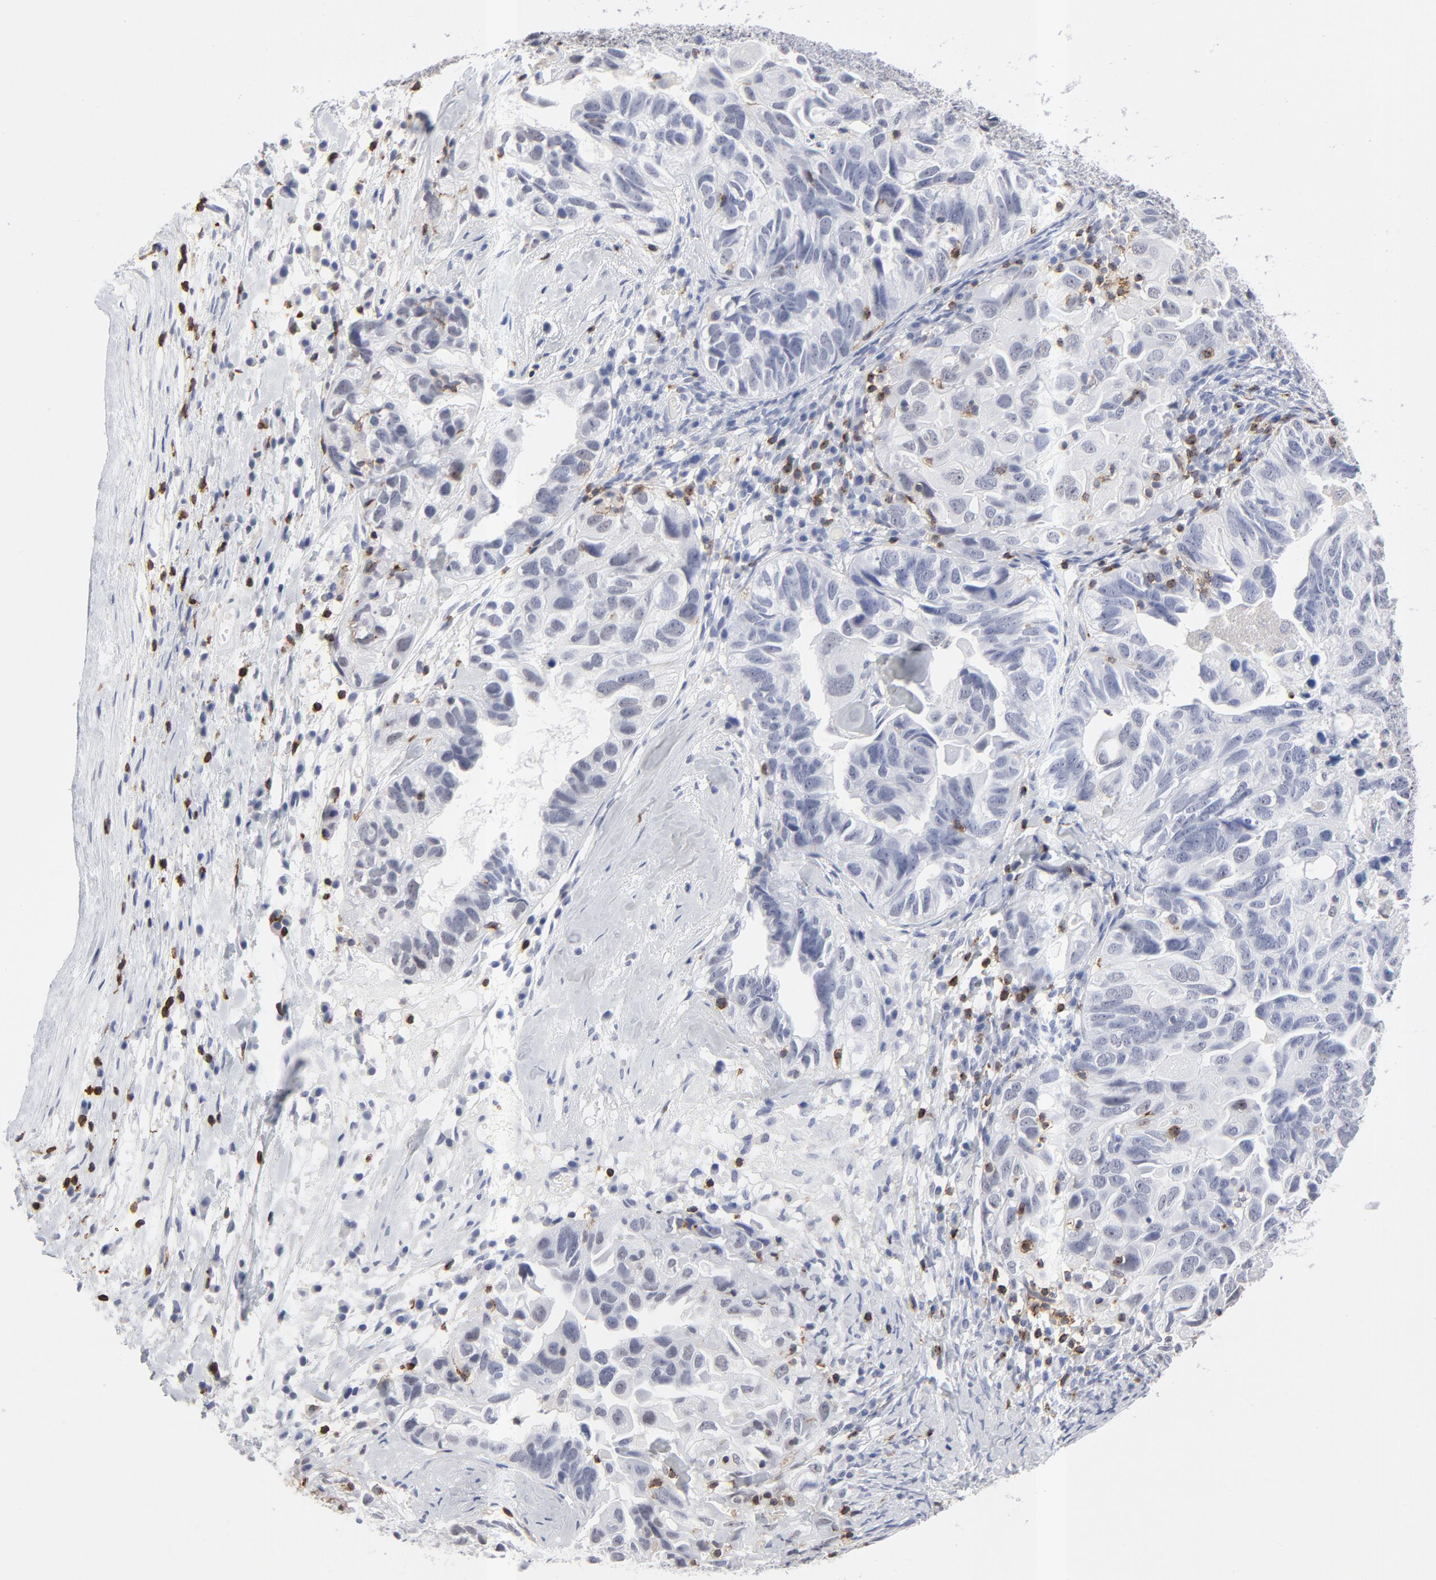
{"staining": {"intensity": "negative", "quantity": "none", "location": "none"}, "tissue": "ovarian cancer", "cell_type": "Tumor cells", "image_type": "cancer", "snomed": [{"axis": "morphology", "description": "Cystadenocarcinoma, serous, NOS"}, {"axis": "topography", "description": "Ovary"}], "caption": "The image displays no significant expression in tumor cells of serous cystadenocarcinoma (ovarian). The staining is performed using DAB (3,3'-diaminobenzidine) brown chromogen with nuclei counter-stained in using hematoxylin.", "gene": "CD2", "patient": {"sex": "female", "age": 82}}